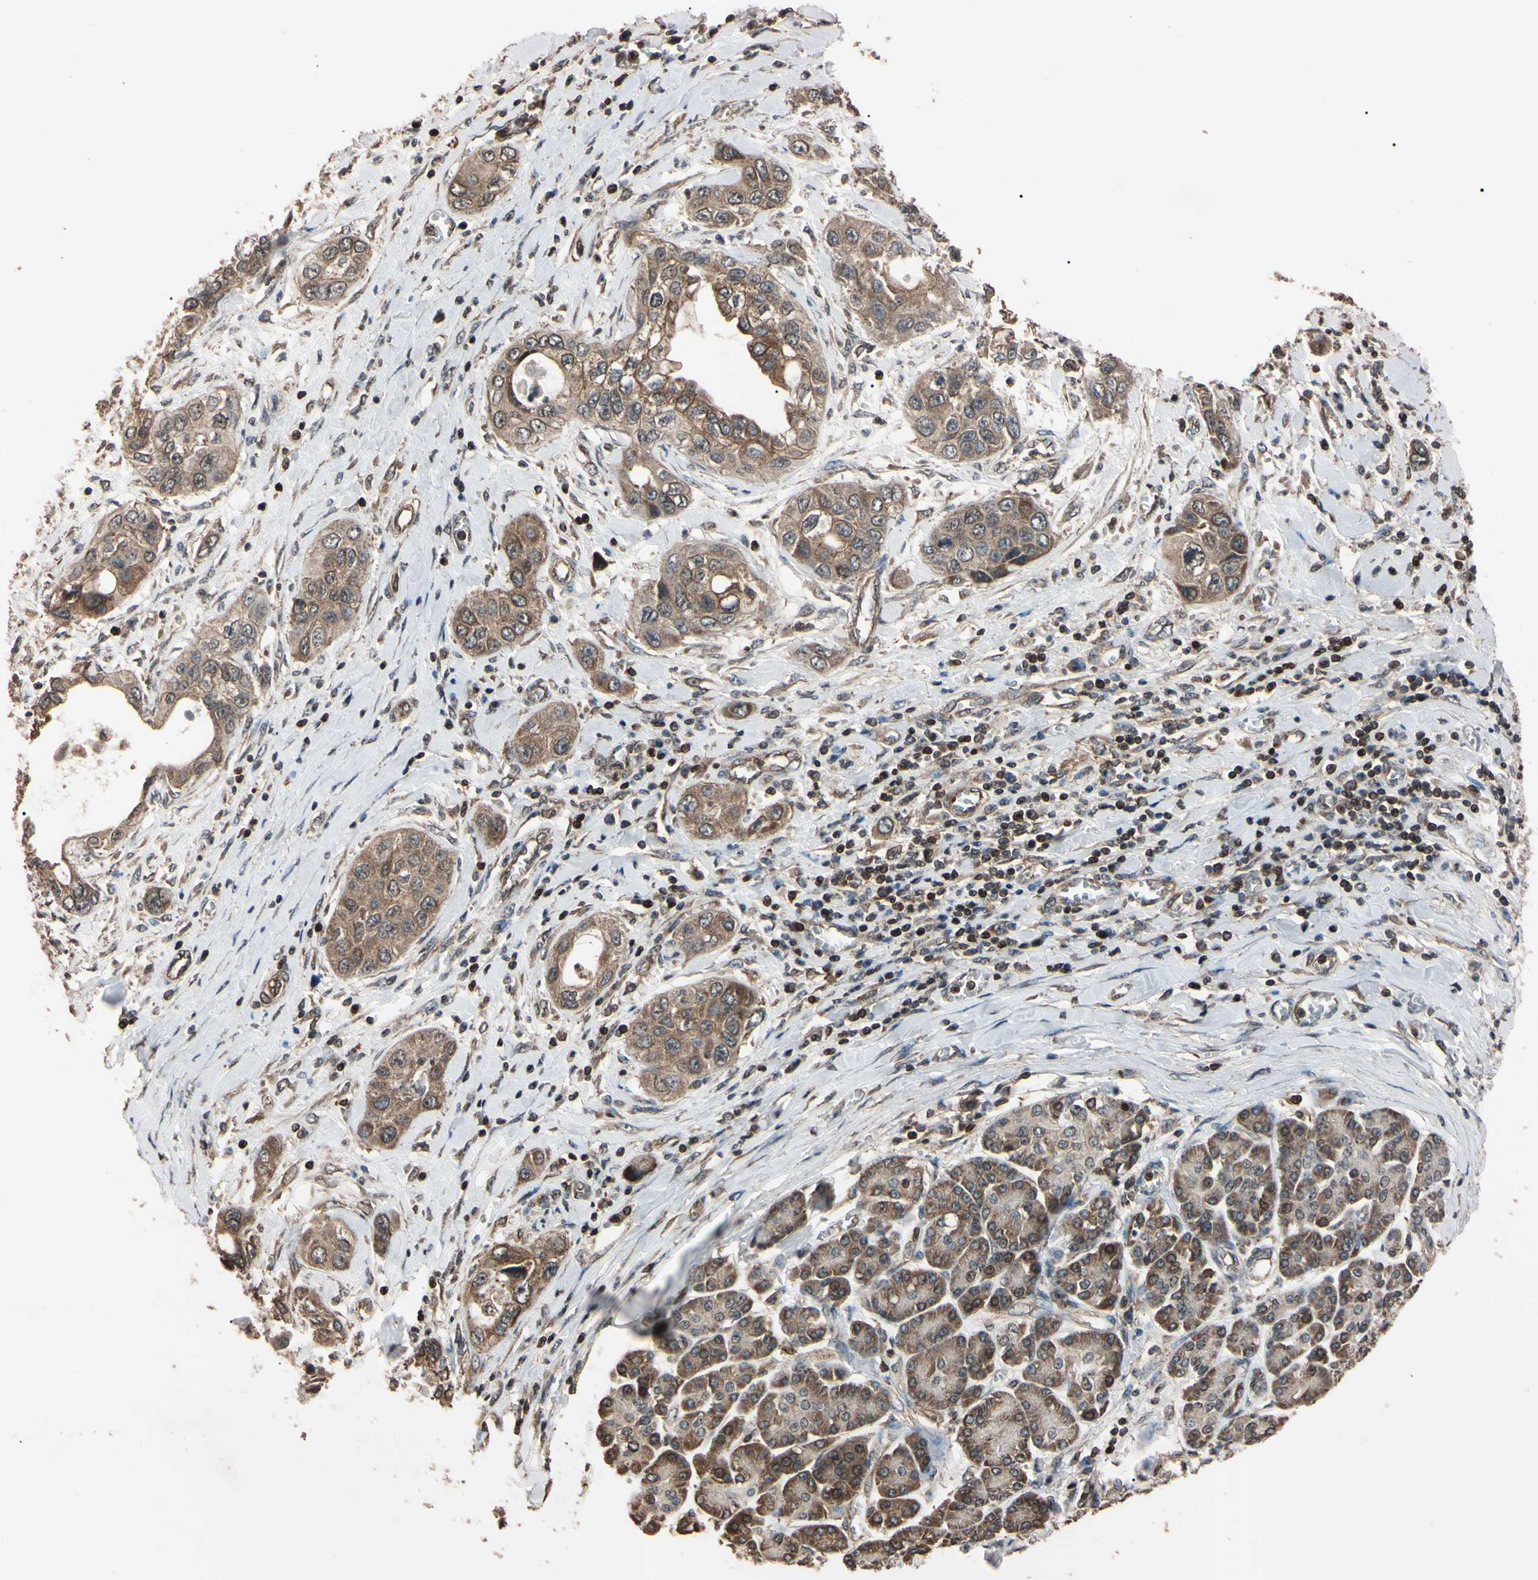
{"staining": {"intensity": "moderate", "quantity": "25%-75%", "location": "cytoplasmic/membranous"}, "tissue": "pancreatic cancer", "cell_type": "Tumor cells", "image_type": "cancer", "snomed": [{"axis": "morphology", "description": "Adenocarcinoma, NOS"}, {"axis": "topography", "description": "Pancreas"}], "caption": "Protein staining reveals moderate cytoplasmic/membranous positivity in about 25%-75% of tumor cells in pancreatic cancer.", "gene": "TNFRSF1A", "patient": {"sex": "female", "age": 70}}